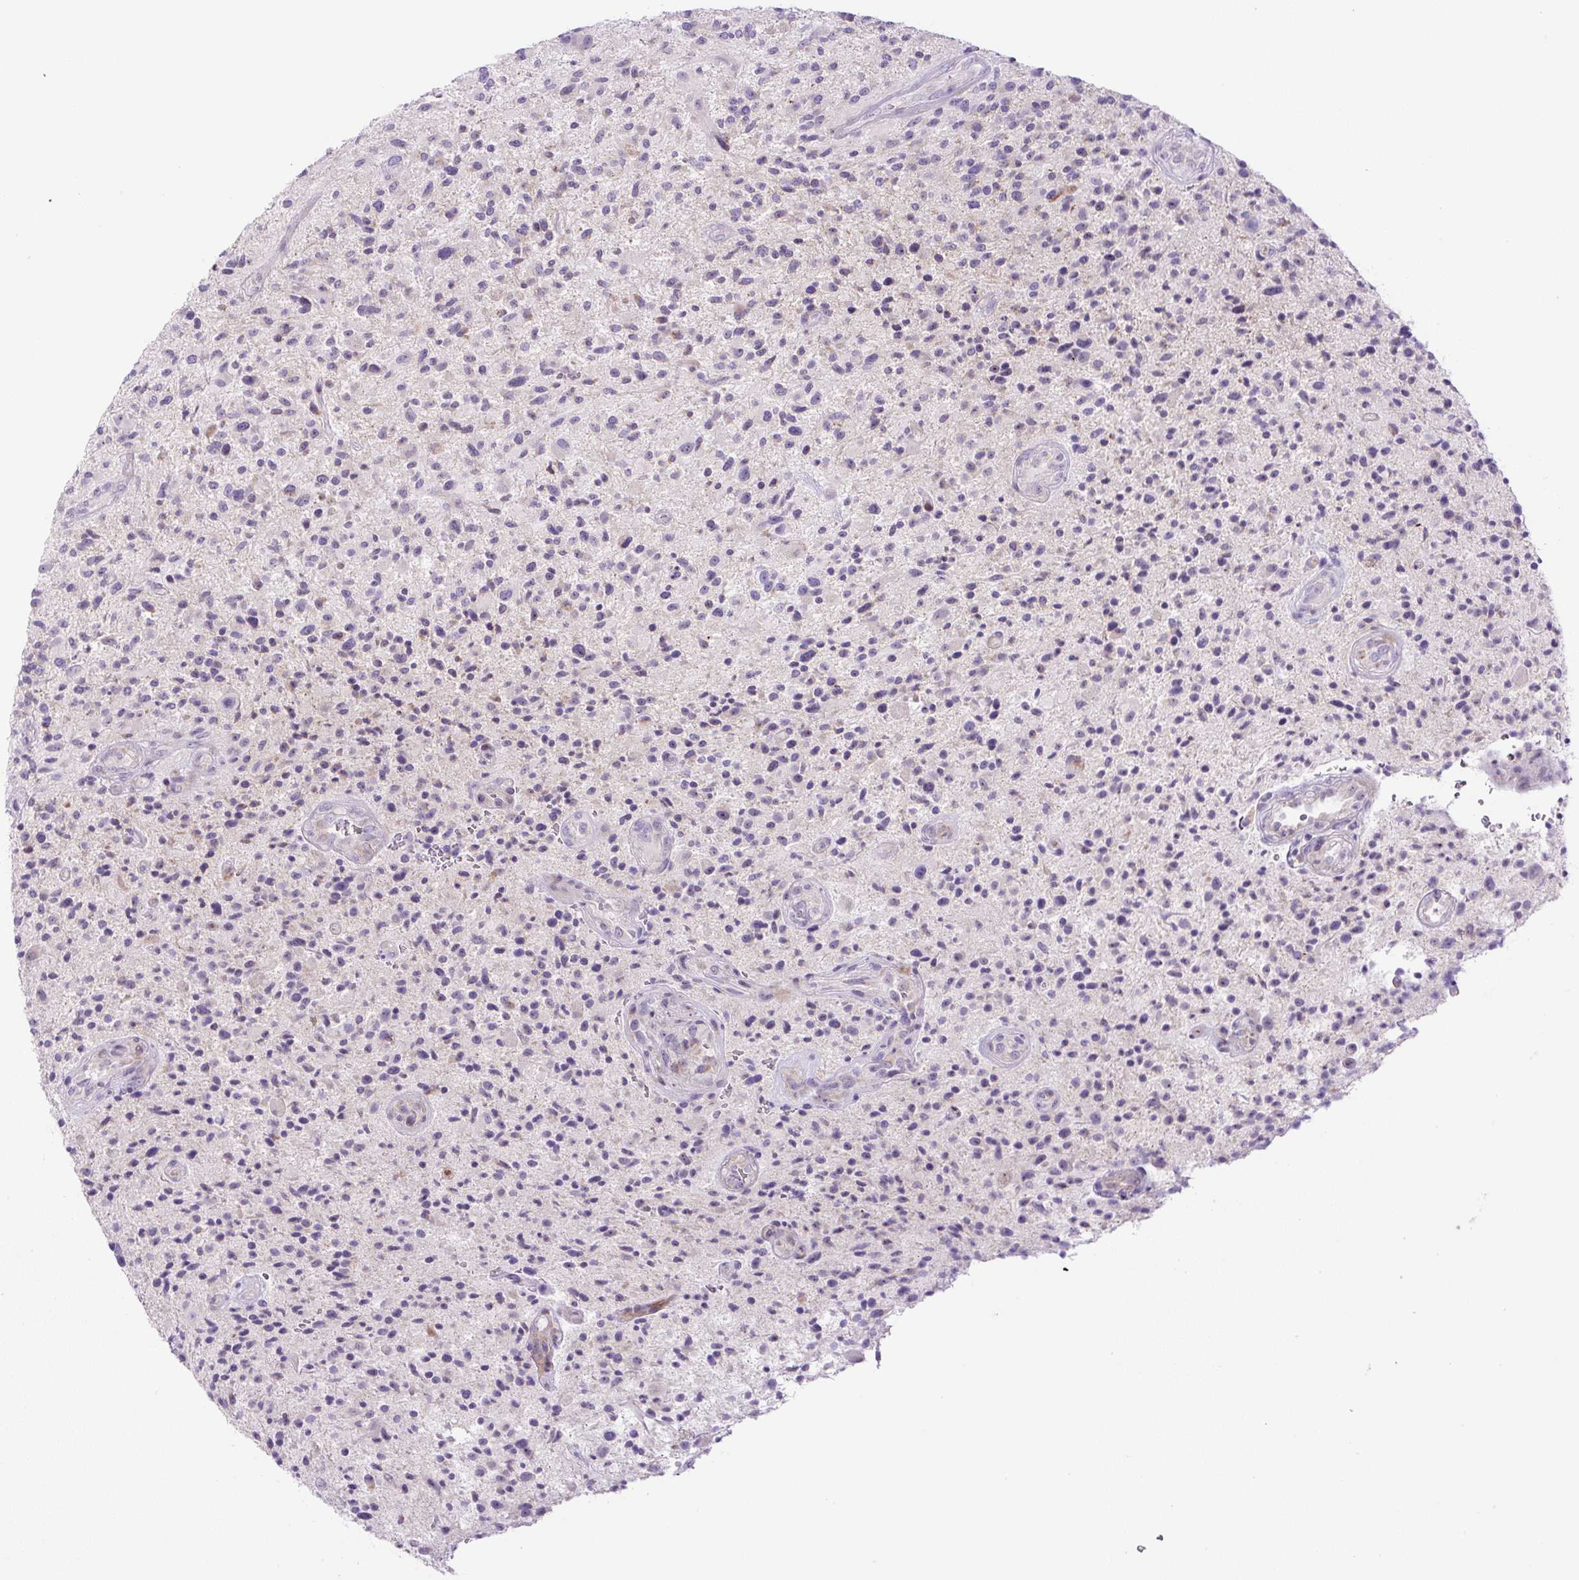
{"staining": {"intensity": "negative", "quantity": "none", "location": "none"}, "tissue": "glioma", "cell_type": "Tumor cells", "image_type": "cancer", "snomed": [{"axis": "morphology", "description": "Glioma, malignant, High grade"}, {"axis": "topography", "description": "Brain"}], "caption": "An IHC image of glioma is shown. There is no staining in tumor cells of glioma. Nuclei are stained in blue.", "gene": "ZNF596", "patient": {"sex": "male", "age": 47}}